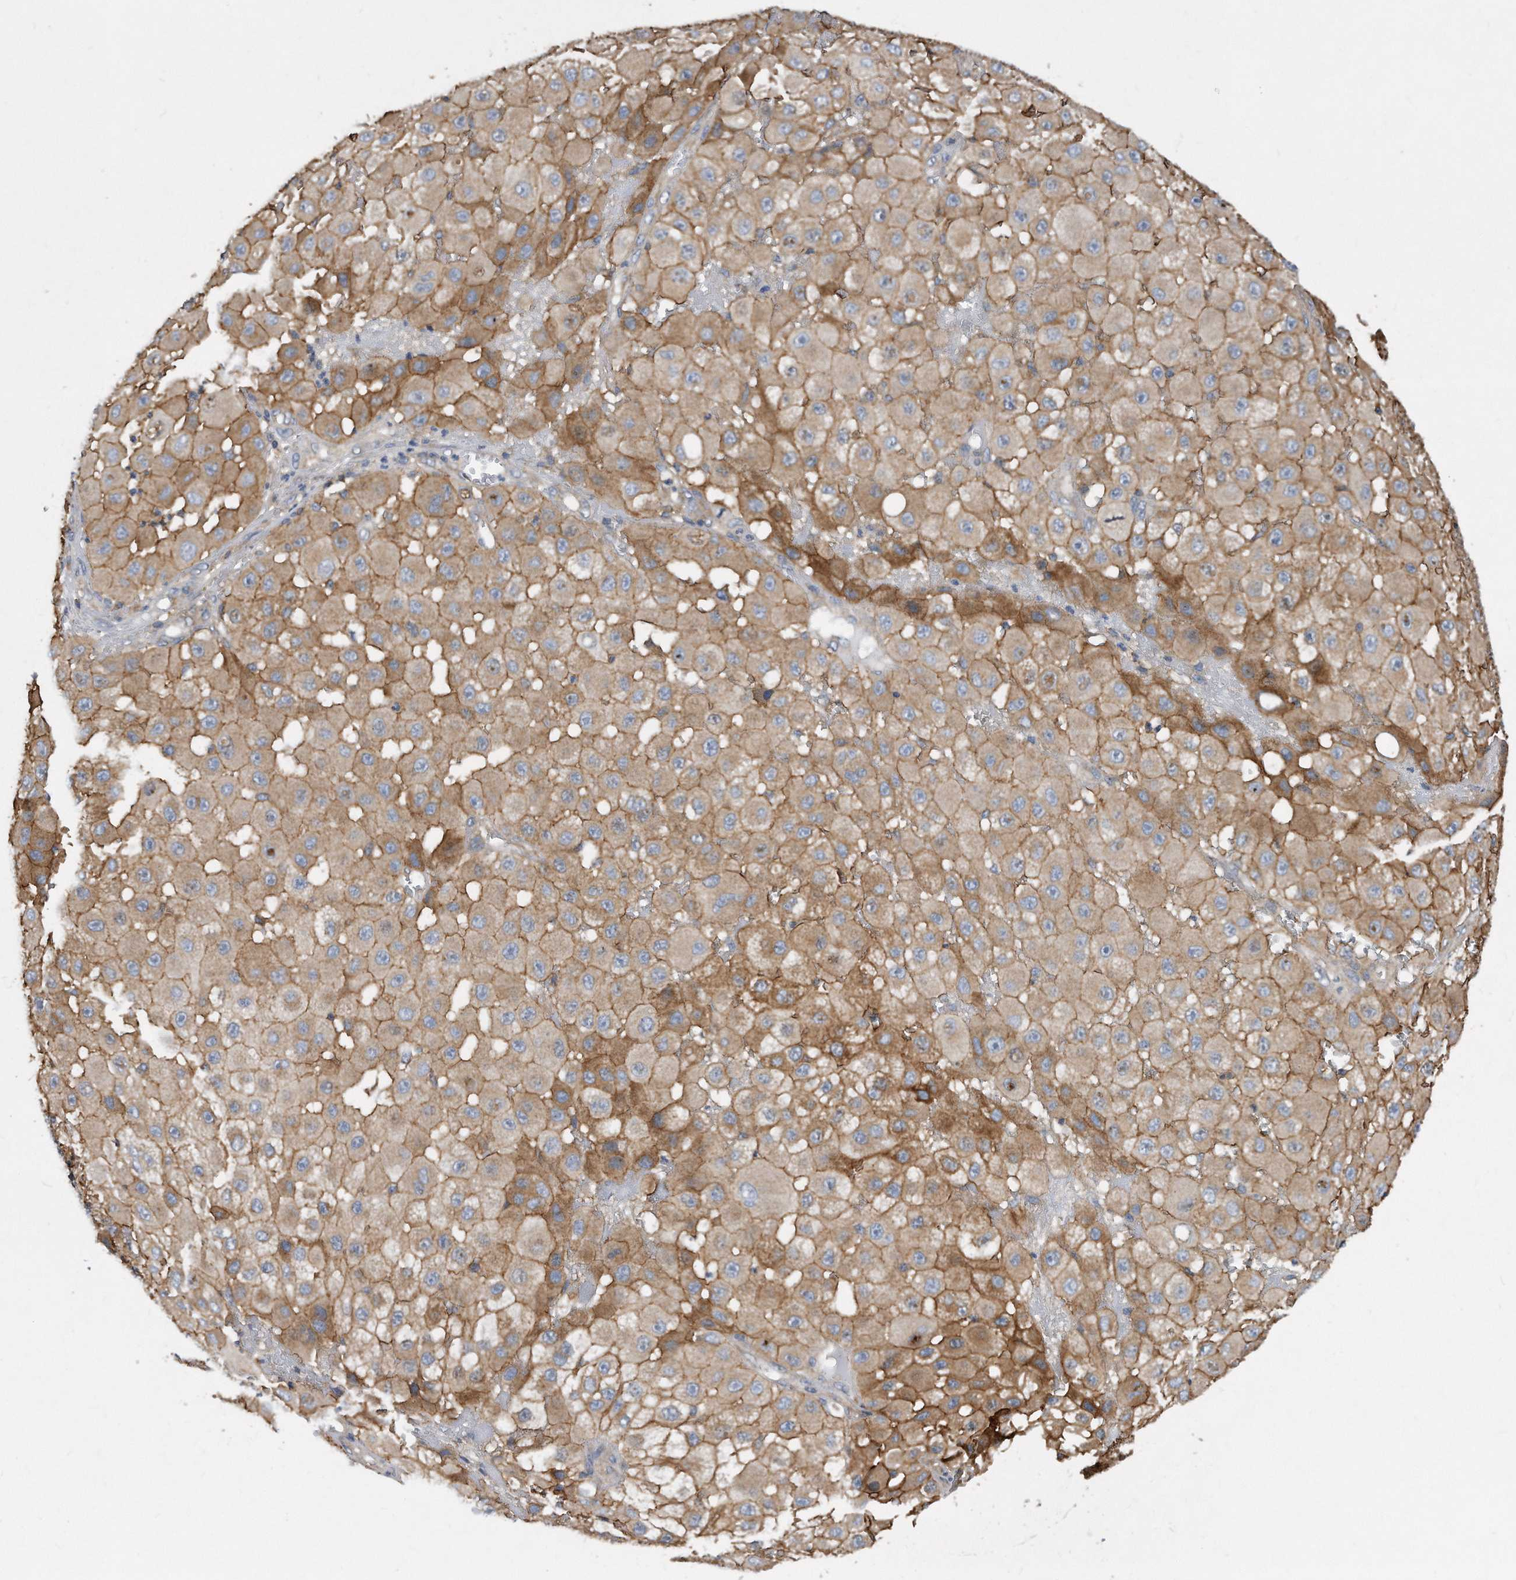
{"staining": {"intensity": "moderate", "quantity": ">75%", "location": "cytoplasmic/membranous"}, "tissue": "melanoma", "cell_type": "Tumor cells", "image_type": "cancer", "snomed": [{"axis": "morphology", "description": "Malignant melanoma, NOS"}, {"axis": "topography", "description": "Skin"}], "caption": "A high-resolution micrograph shows immunohistochemistry (IHC) staining of melanoma, which displays moderate cytoplasmic/membranous staining in about >75% of tumor cells.", "gene": "ATG5", "patient": {"sex": "female", "age": 81}}